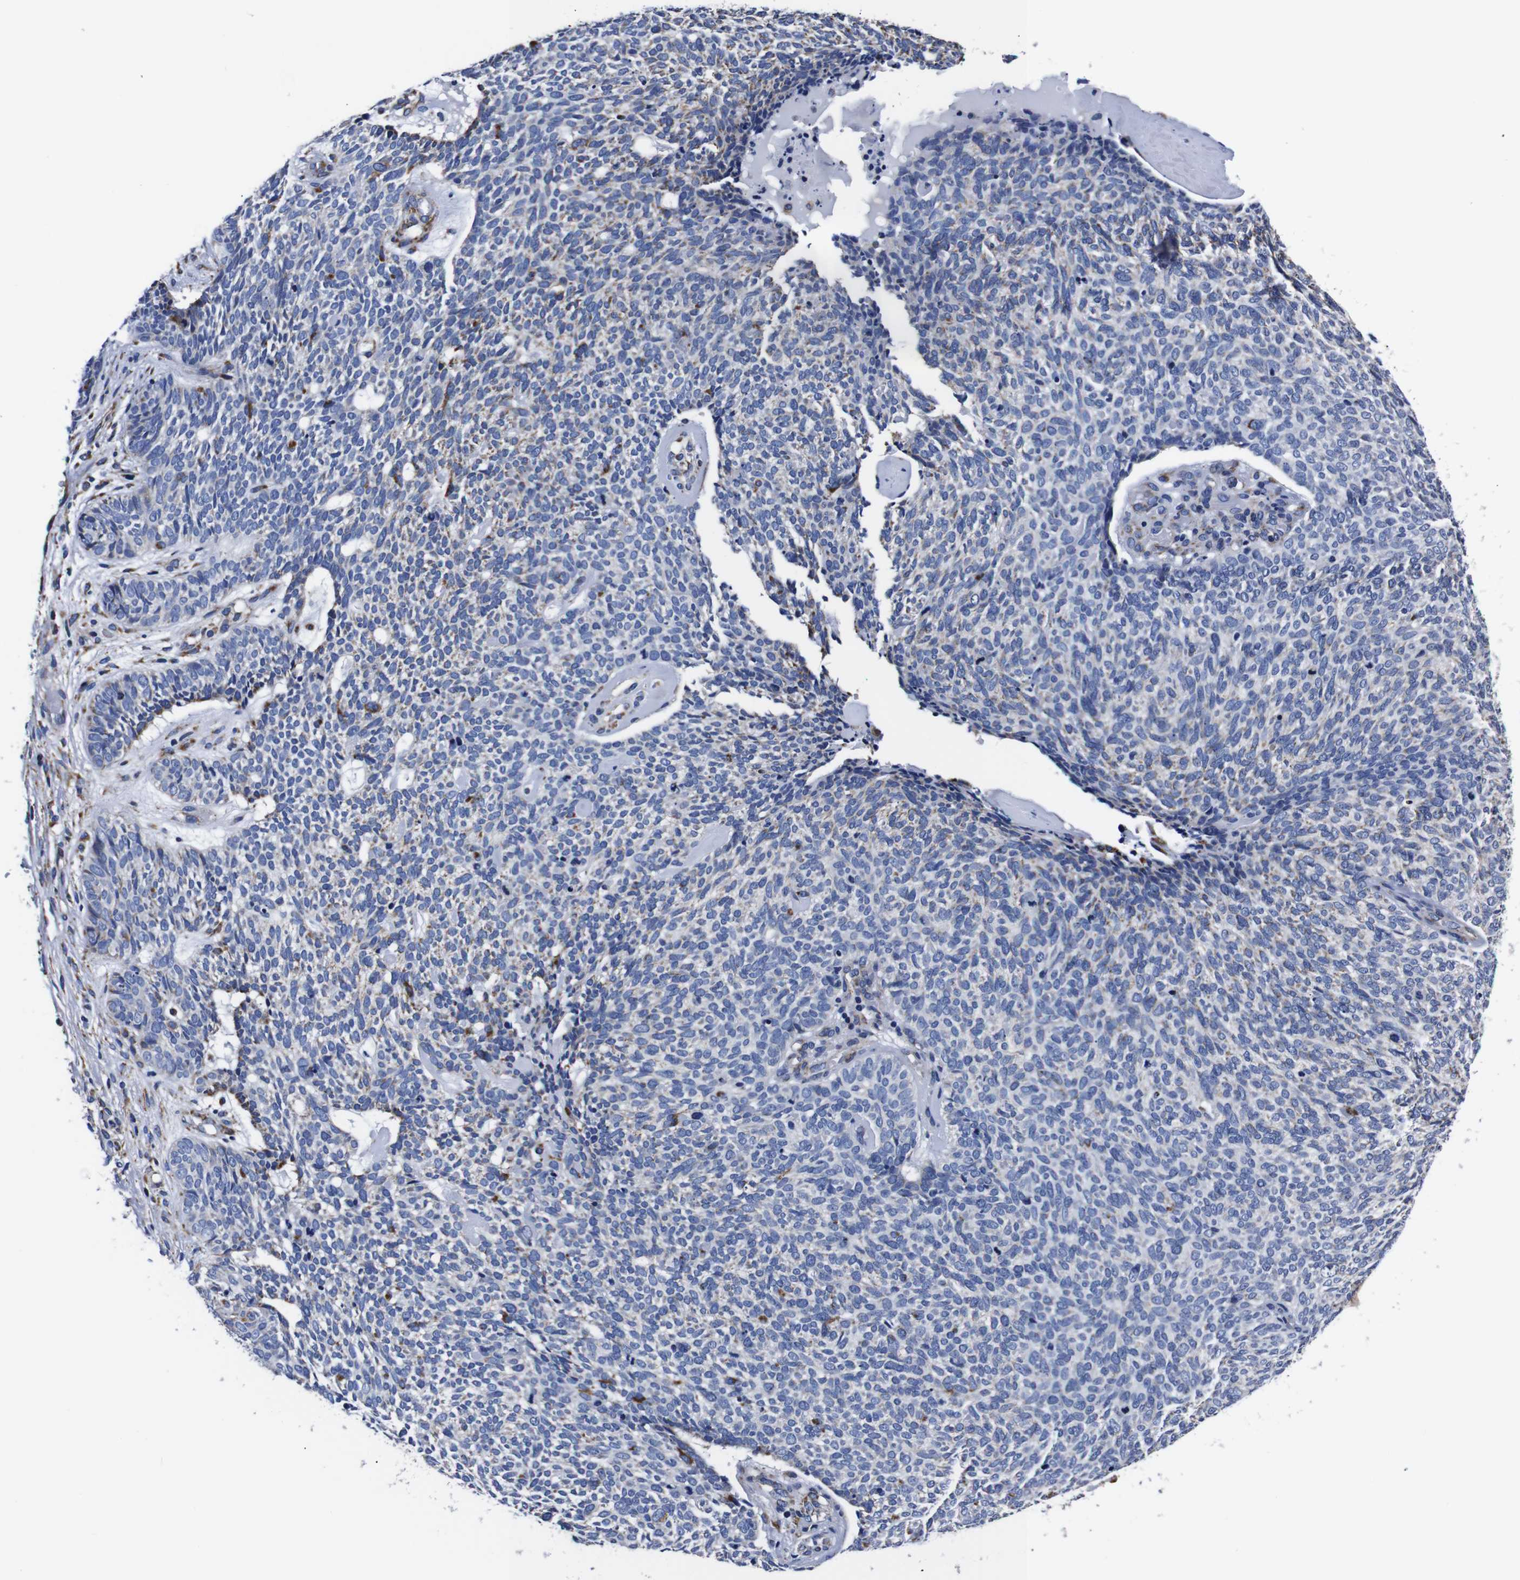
{"staining": {"intensity": "negative", "quantity": "none", "location": "none"}, "tissue": "skin cancer", "cell_type": "Tumor cells", "image_type": "cancer", "snomed": [{"axis": "morphology", "description": "Basal cell carcinoma"}, {"axis": "topography", "description": "Skin"}], "caption": "Immunohistochemistry image of neoplastic tissue: human skin cancer (basal cell carcinoma) stained with DAB (3,3'-diaminobenzidine) reveals no significant protein staining in tumor cells.", "gene": "FKBP9", "patient": {"sex": "female", "age": 84}}